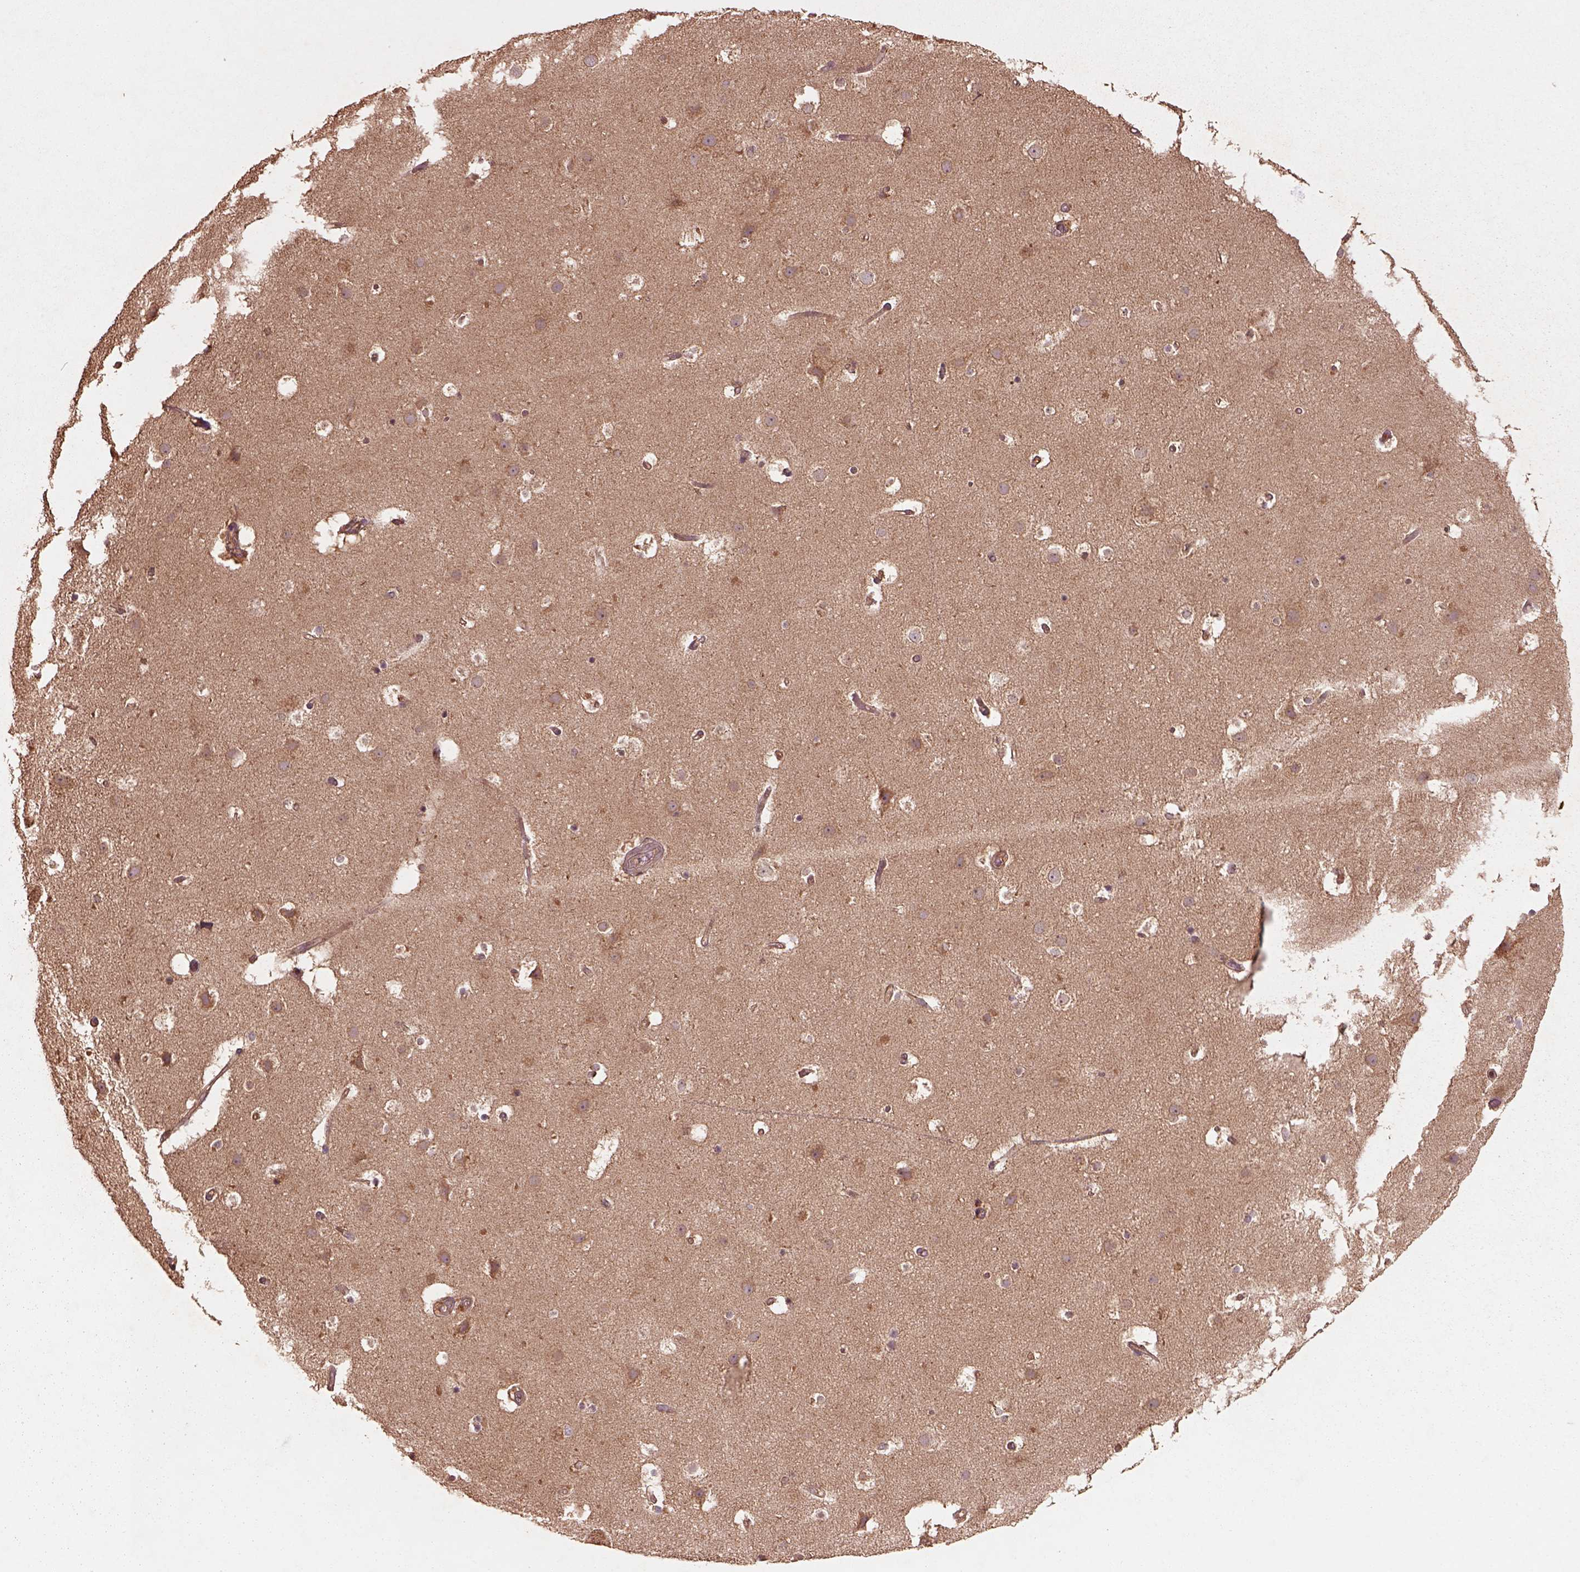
{"staining": {"intensity": "moderate", "quantity": "25%-75%", "location": "cytoplasmic/membranous"}, "tissue": "cerebral cortex", "cell_type": "Endothelial cells", "image_type": "normal", "snomed": [{"axis": "morphology", "description": "Normal tissue, NOS"}, {"axis": "topography", "description": "Cerebral cortex"}], "caption": "Immunohistochemical staining of unremarkable human cerebral cortex demonstrates moderate cytoplasmic/membranous protein staining in approximately 25%-75% of endothelial cells.", "gene": "TRADD", "patient": {"sex": "female", "age": 52}}